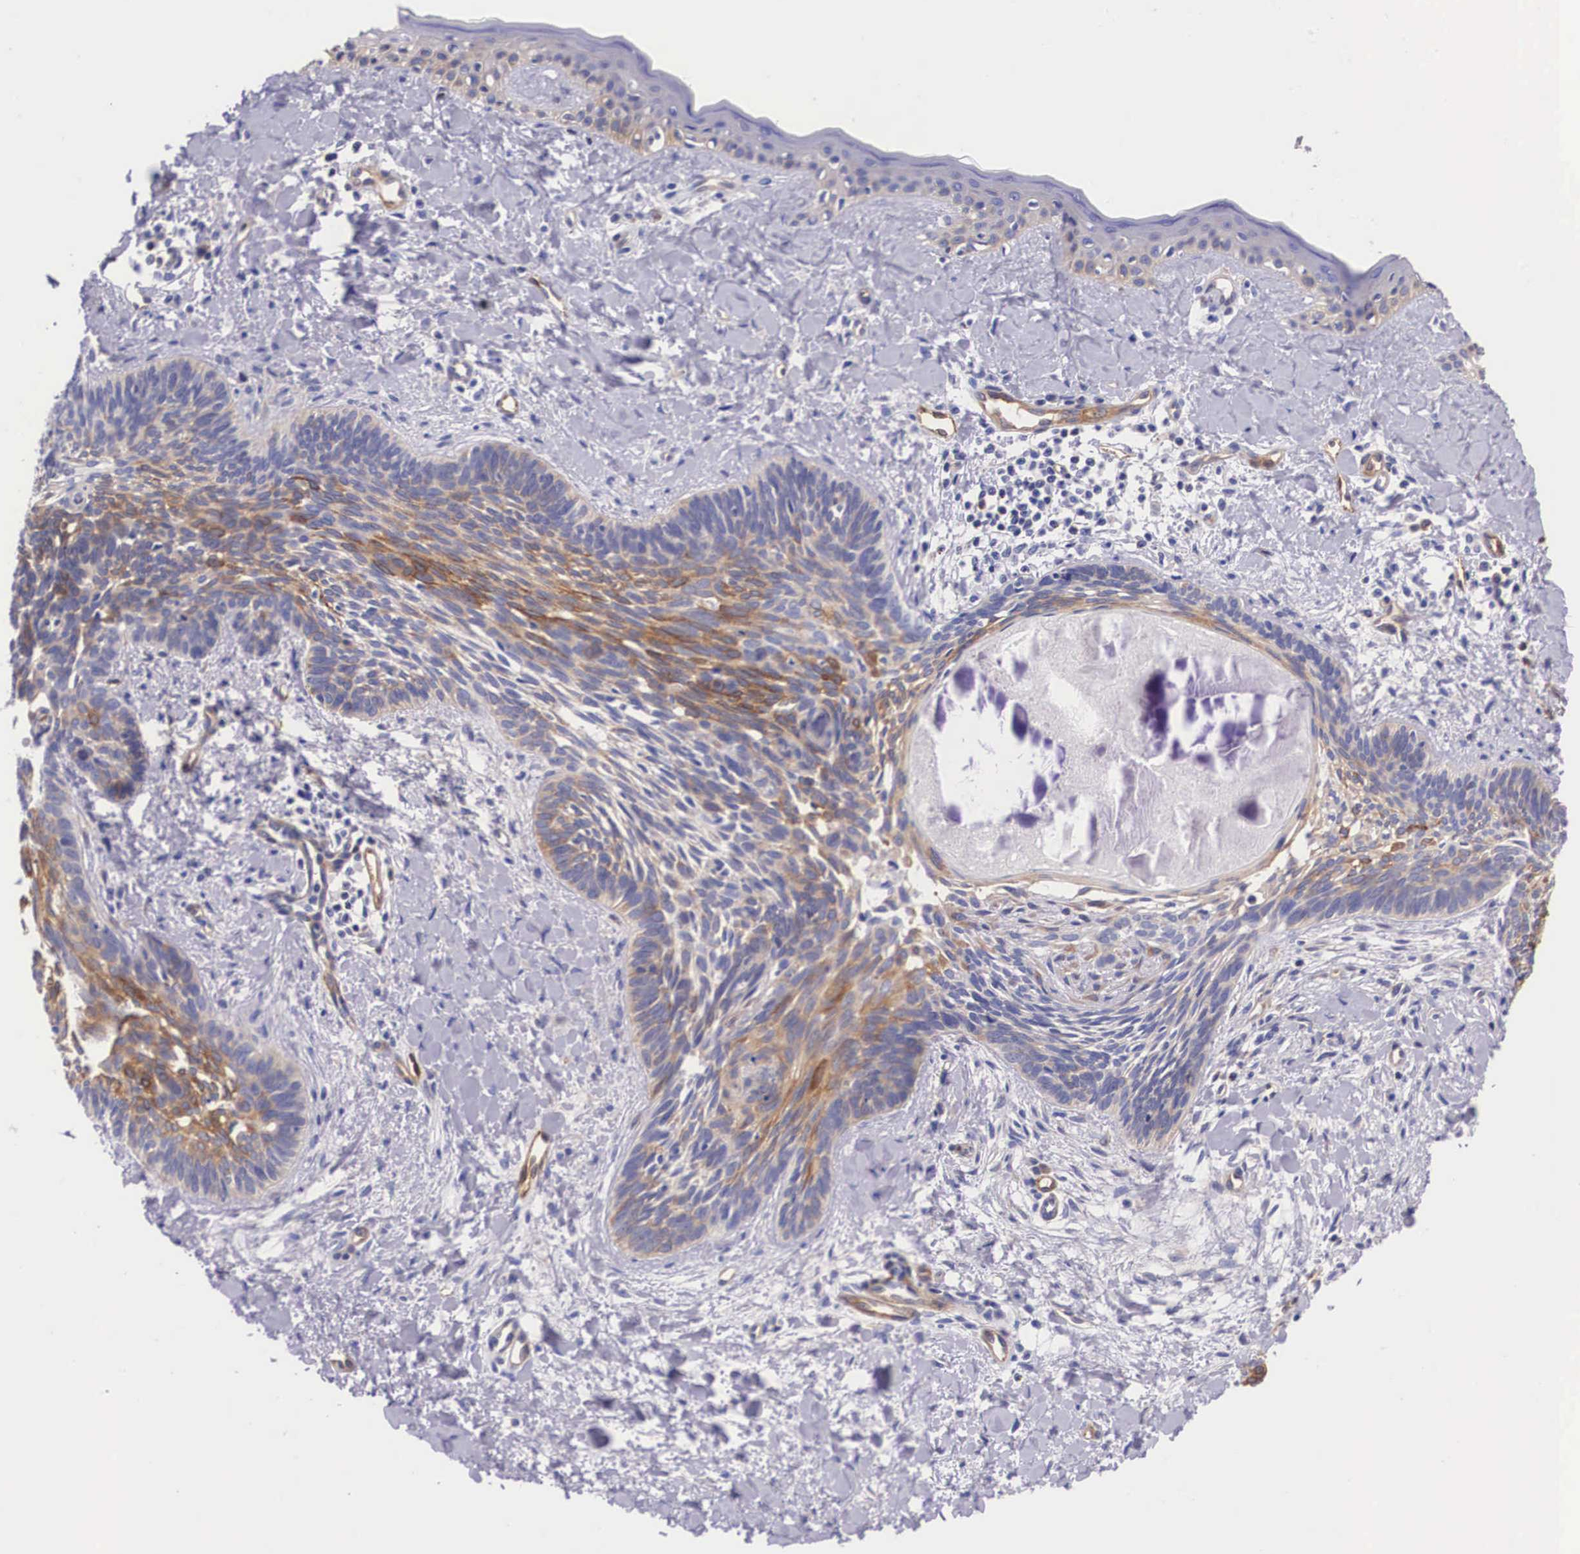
{"staining": {"intensity": "moderate", "quantity": "<25%", "location": "cytoplasmic/membranous"}, "tissue": "skin cancer", "cell_type": "Tumor cells", "image_type": "cancer", "snomed": [{"axis": "morphology", "description": "Basal cell carcinoma"}, {"axis": "topography", "description": "Skin"}], "caption": "Protein analysis of skin basal cell carcinoma tissue exhibits moderate cytoplasmic/membranous expression in approximately <25% of tumor cells. Immunohistochemistry (ihc) stains the protein in brown and the nuclei are stained blue.", "gene": "BCAR1", "patient": {"sex": "female", "age": 81}}